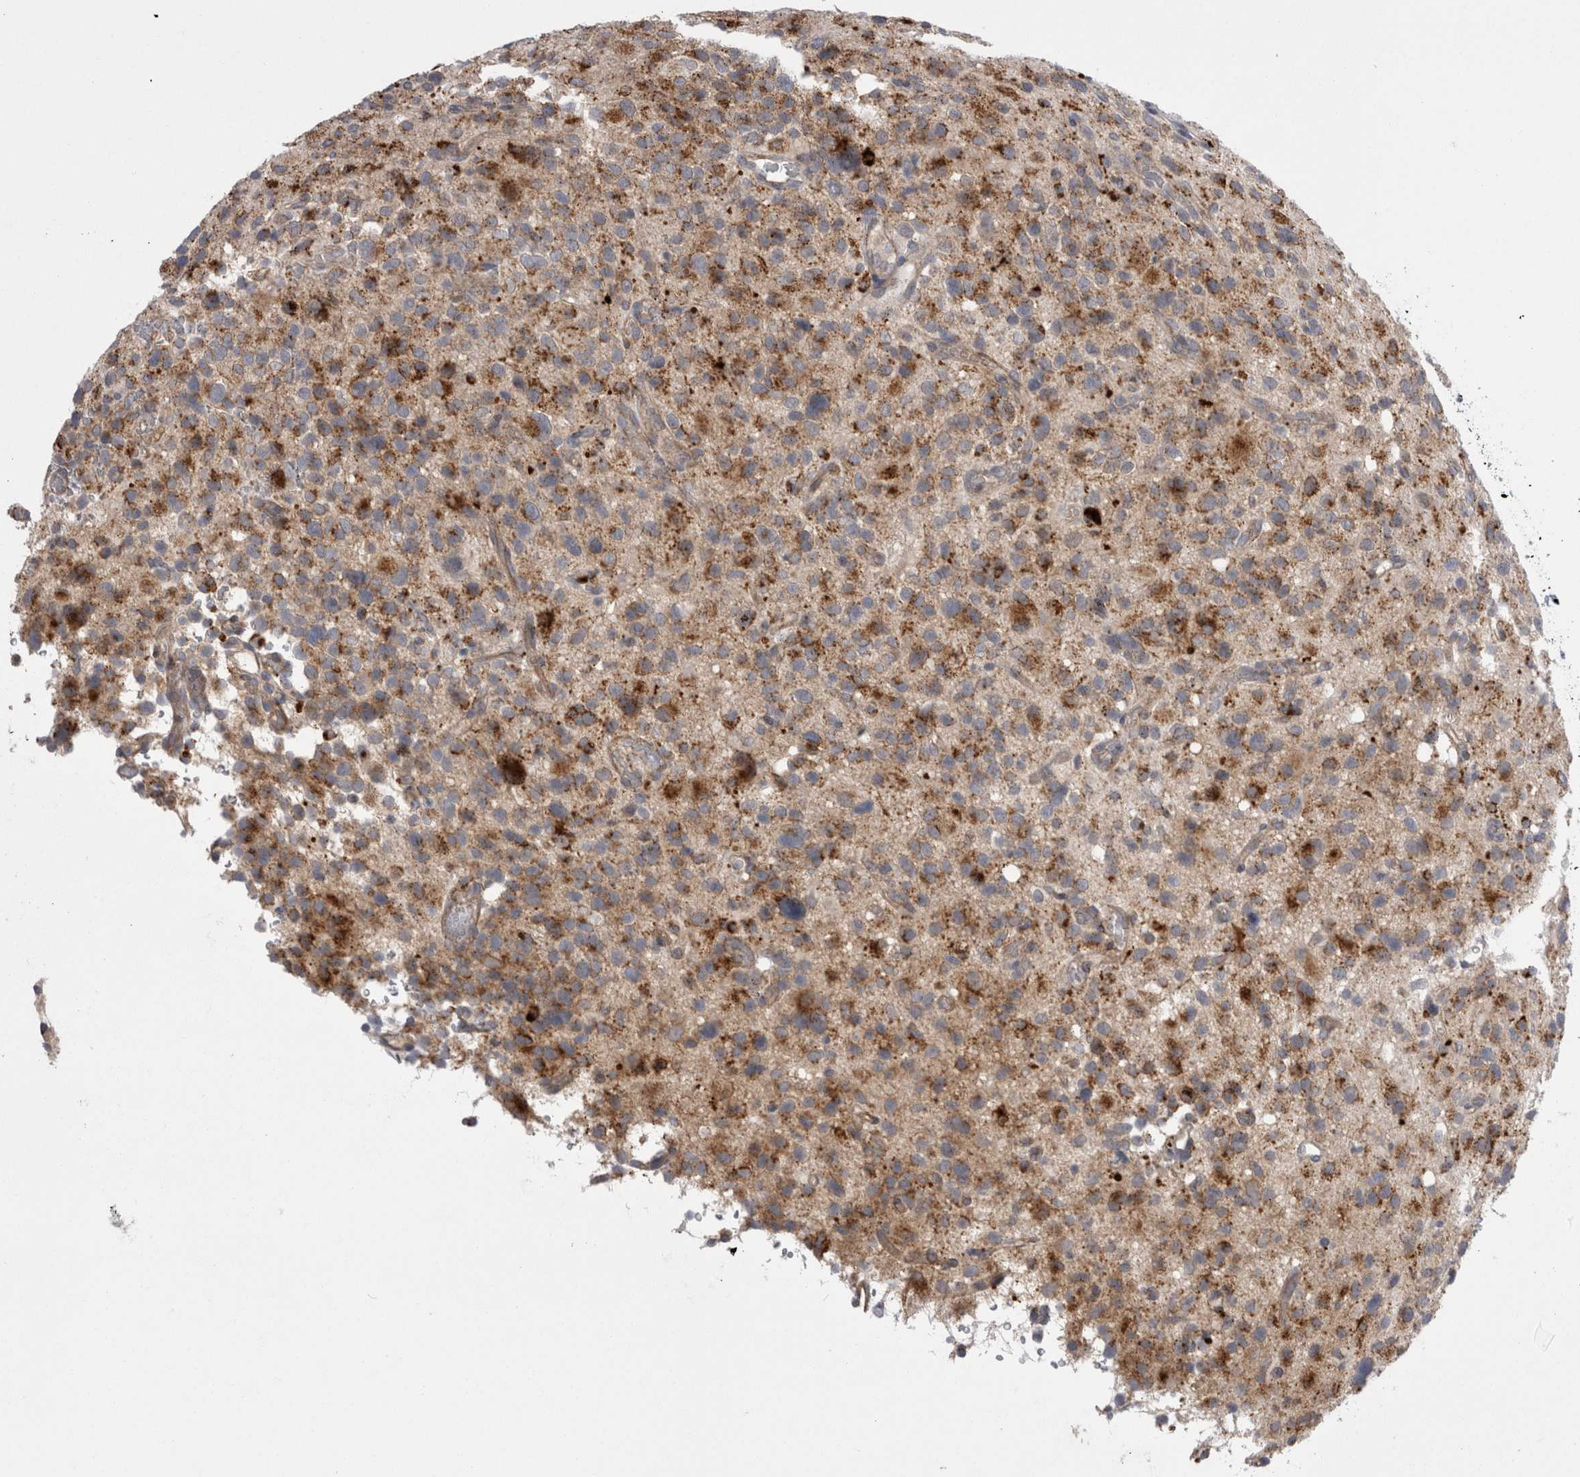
{"staining": {"intensity": "moderate", "quantity": ">75%", "location": "cytoplasmic/membranous"}, "tissue": "glioma", "cell_type": "Tumor cells", "image_type": "cancer", "snomed": [{"axis": "morphology", "description": "Glioma, malignant, High grade"}, {"axis": "topography", "description": "Brain"}], "caption": "The image displays a brown stain indicating the presence of a protein in the cytoplasmic/membranous of tumor cells in glioma.", "gene": "EPDR1", "patient": {"sex": "male", "age": 48}}